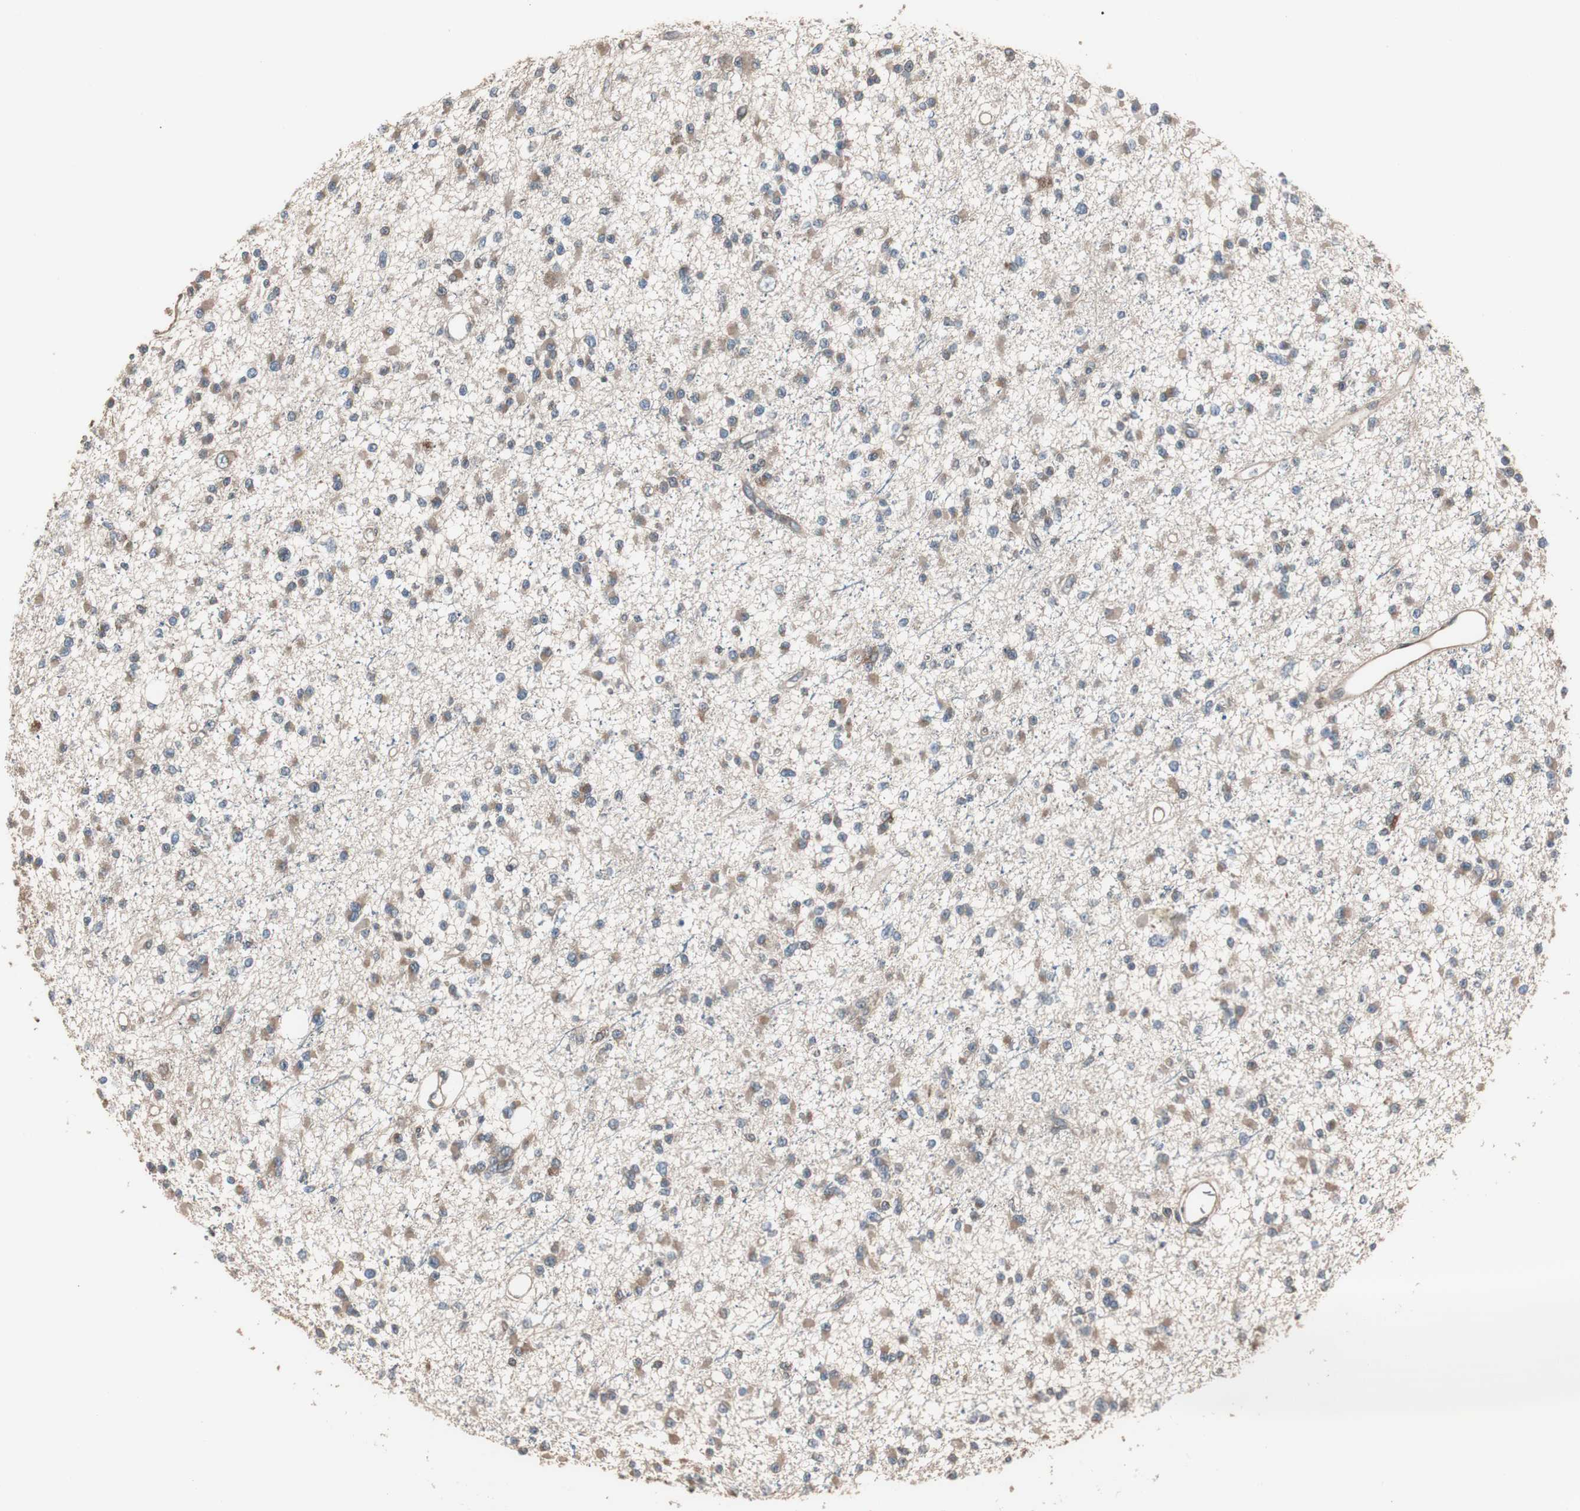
{"staining": {"intensity": "weak", "quantity": "25%-75%", "location": "cytoplasmic/membranous"}, "tissue": "glioma", "cell_type": "Tumor cells", "image_type": "cancer", "snomed": [{"axis": "morphology", "description": "Glioma, malignant, Low grade"}, {"axis": "topography", "description": "Brain"}], "caption": "A micrograph of human low-grade glioma (malignant) stained for a protein shows weak cytoplasmic/membranous brown staining in tumor cells. The staining is performed using DAB (3,3'-diaminobenzidine) brown chromogen to label protein expression. The nuclei are counter-stained blue using hematoxylin.", "gene": "CAPNS1", "patient": {"sex": "female", "age": 22}}